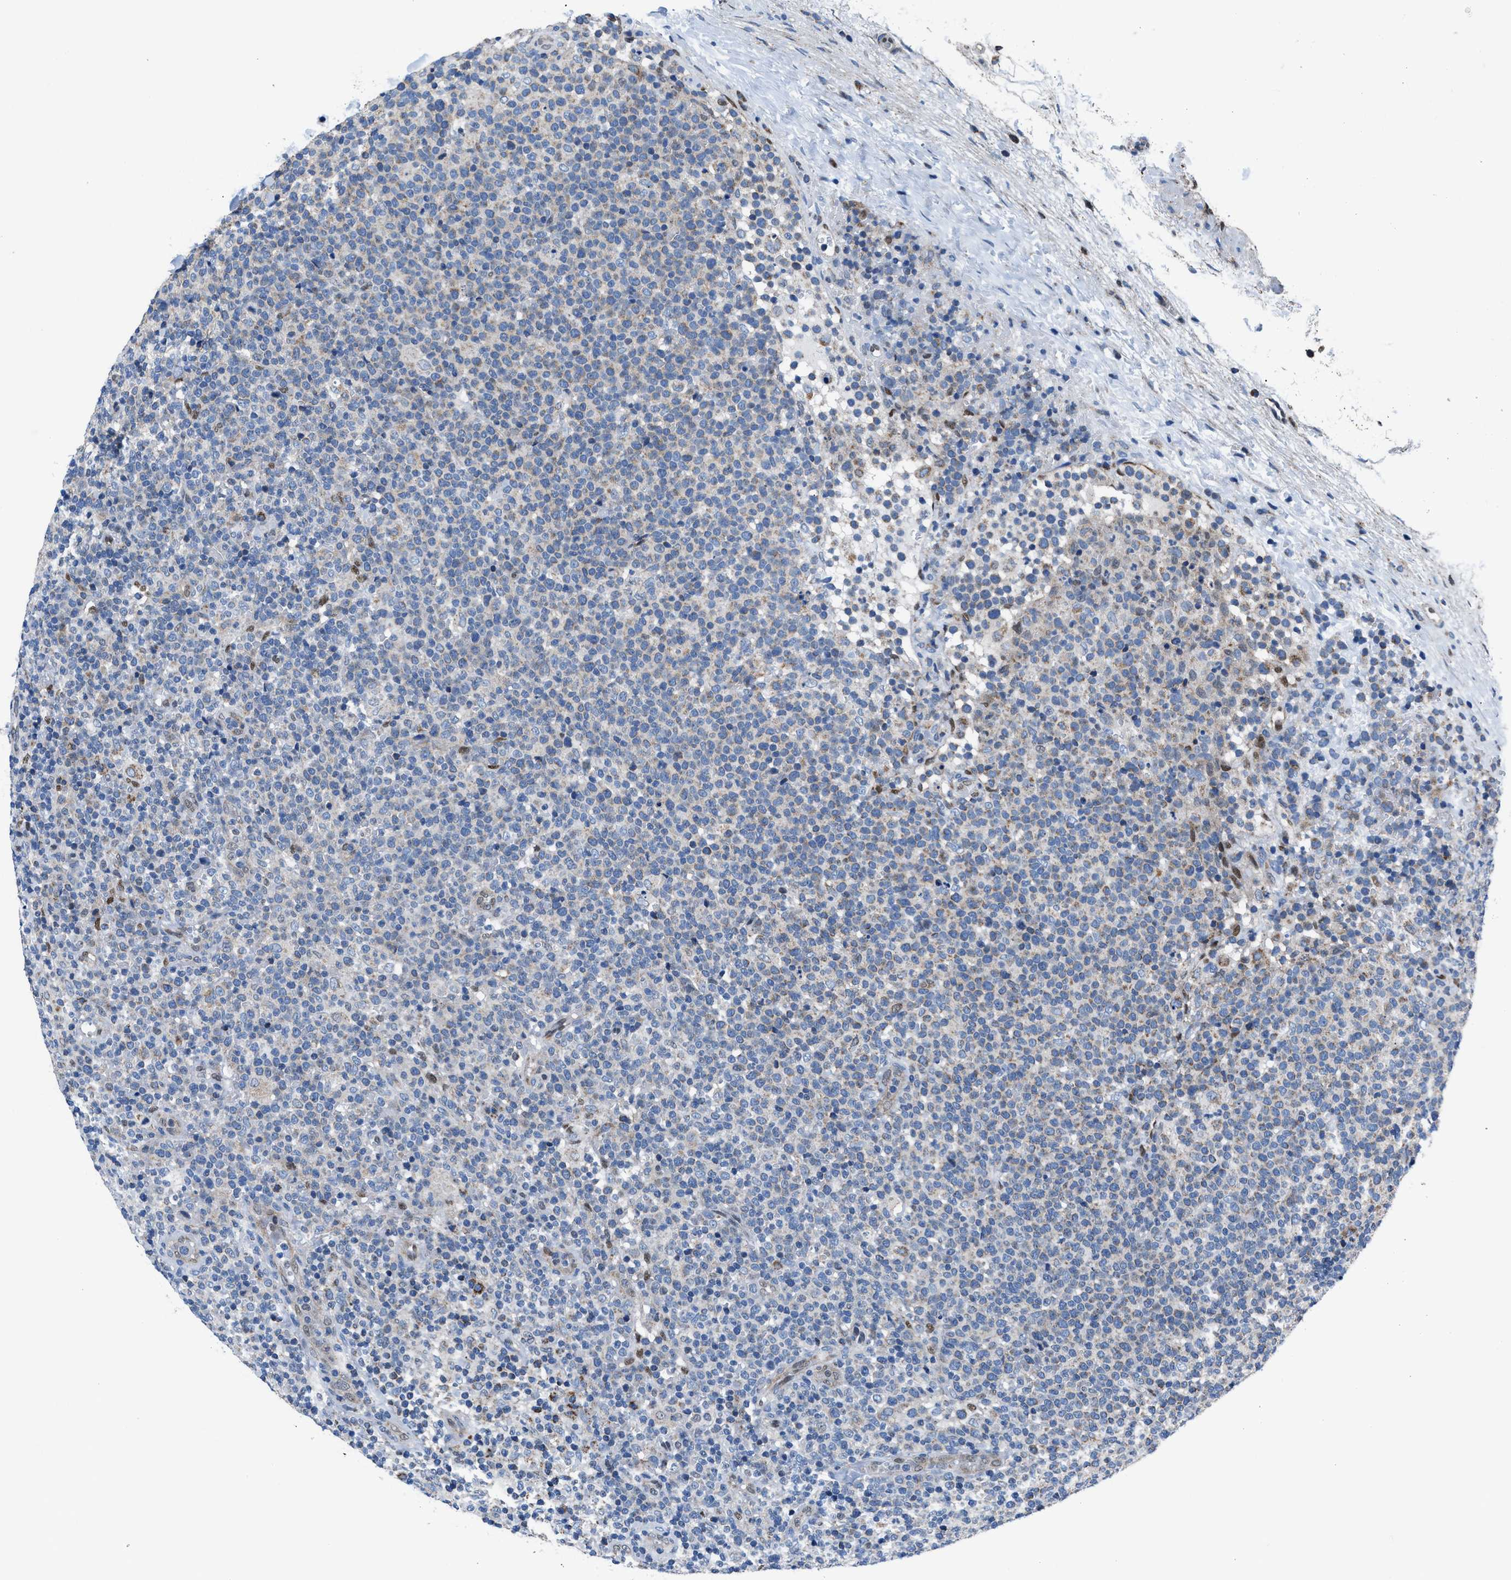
{"staining": {"intensity": "moderate", "quantity": "<25%", "location": "cytoplasmic/membranous"}, "tissue": "lymphoma", "cell_type": "Tumor cells", "image_type": "cancer", "snomed": [{"axis": "morphology", "description": "Malignant lymphoma, non-Hodgkin's type, High grade"}, {"axis": "topography", "description": "Lymph node"}], "caption": "A low amount of moderate cytoplasmic/membranous positivity is present in about <25% of tumor cells in malignant lymphoma, non-Hodgkin's type (high-grade) tissue.", "gene": "LMO2", "patient": {"sex": "male", "age": 61}}